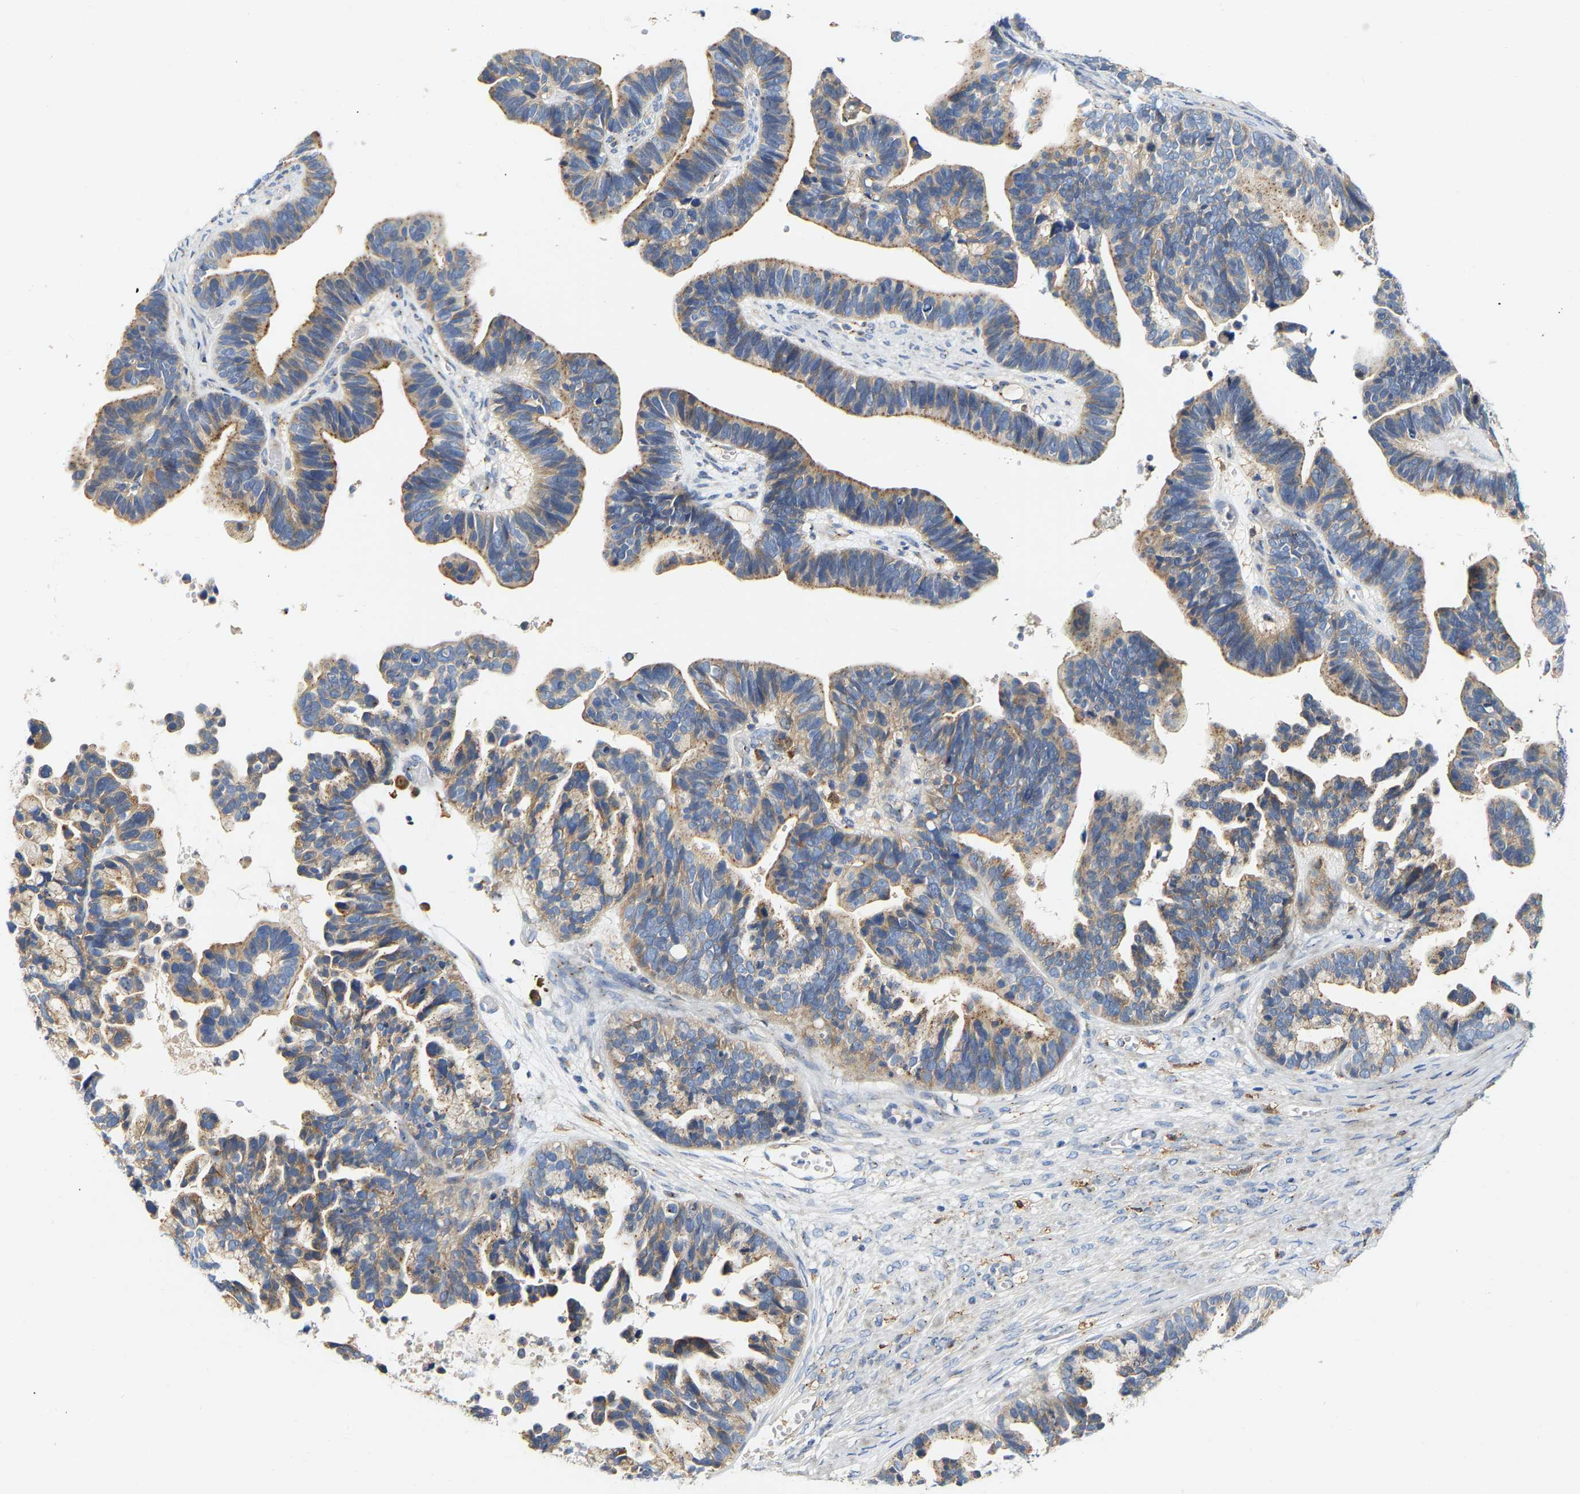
{"staining": {"intensity": "moderate", "quantity": "25%-75%", "location": "cytoplasmic/membranous"}, "tissue": "ovarian cancer", "cell_type": "Tumor cells", "image_type": "cancer", "snomed": [{"axis": "morphology", "description": "Cystadenocarcinoma, serous, NOS"}, {"axis": "topography", "description": "Ovary"}], "caption": "An image of ovarian cancer (serous cystadenocarcinoma) stained for a protein reveals moderate cytoplasmic/membranous brown staining in tumor cells.", "gene": "PCNT", "patient": {"sex": "female", "age": 56}}